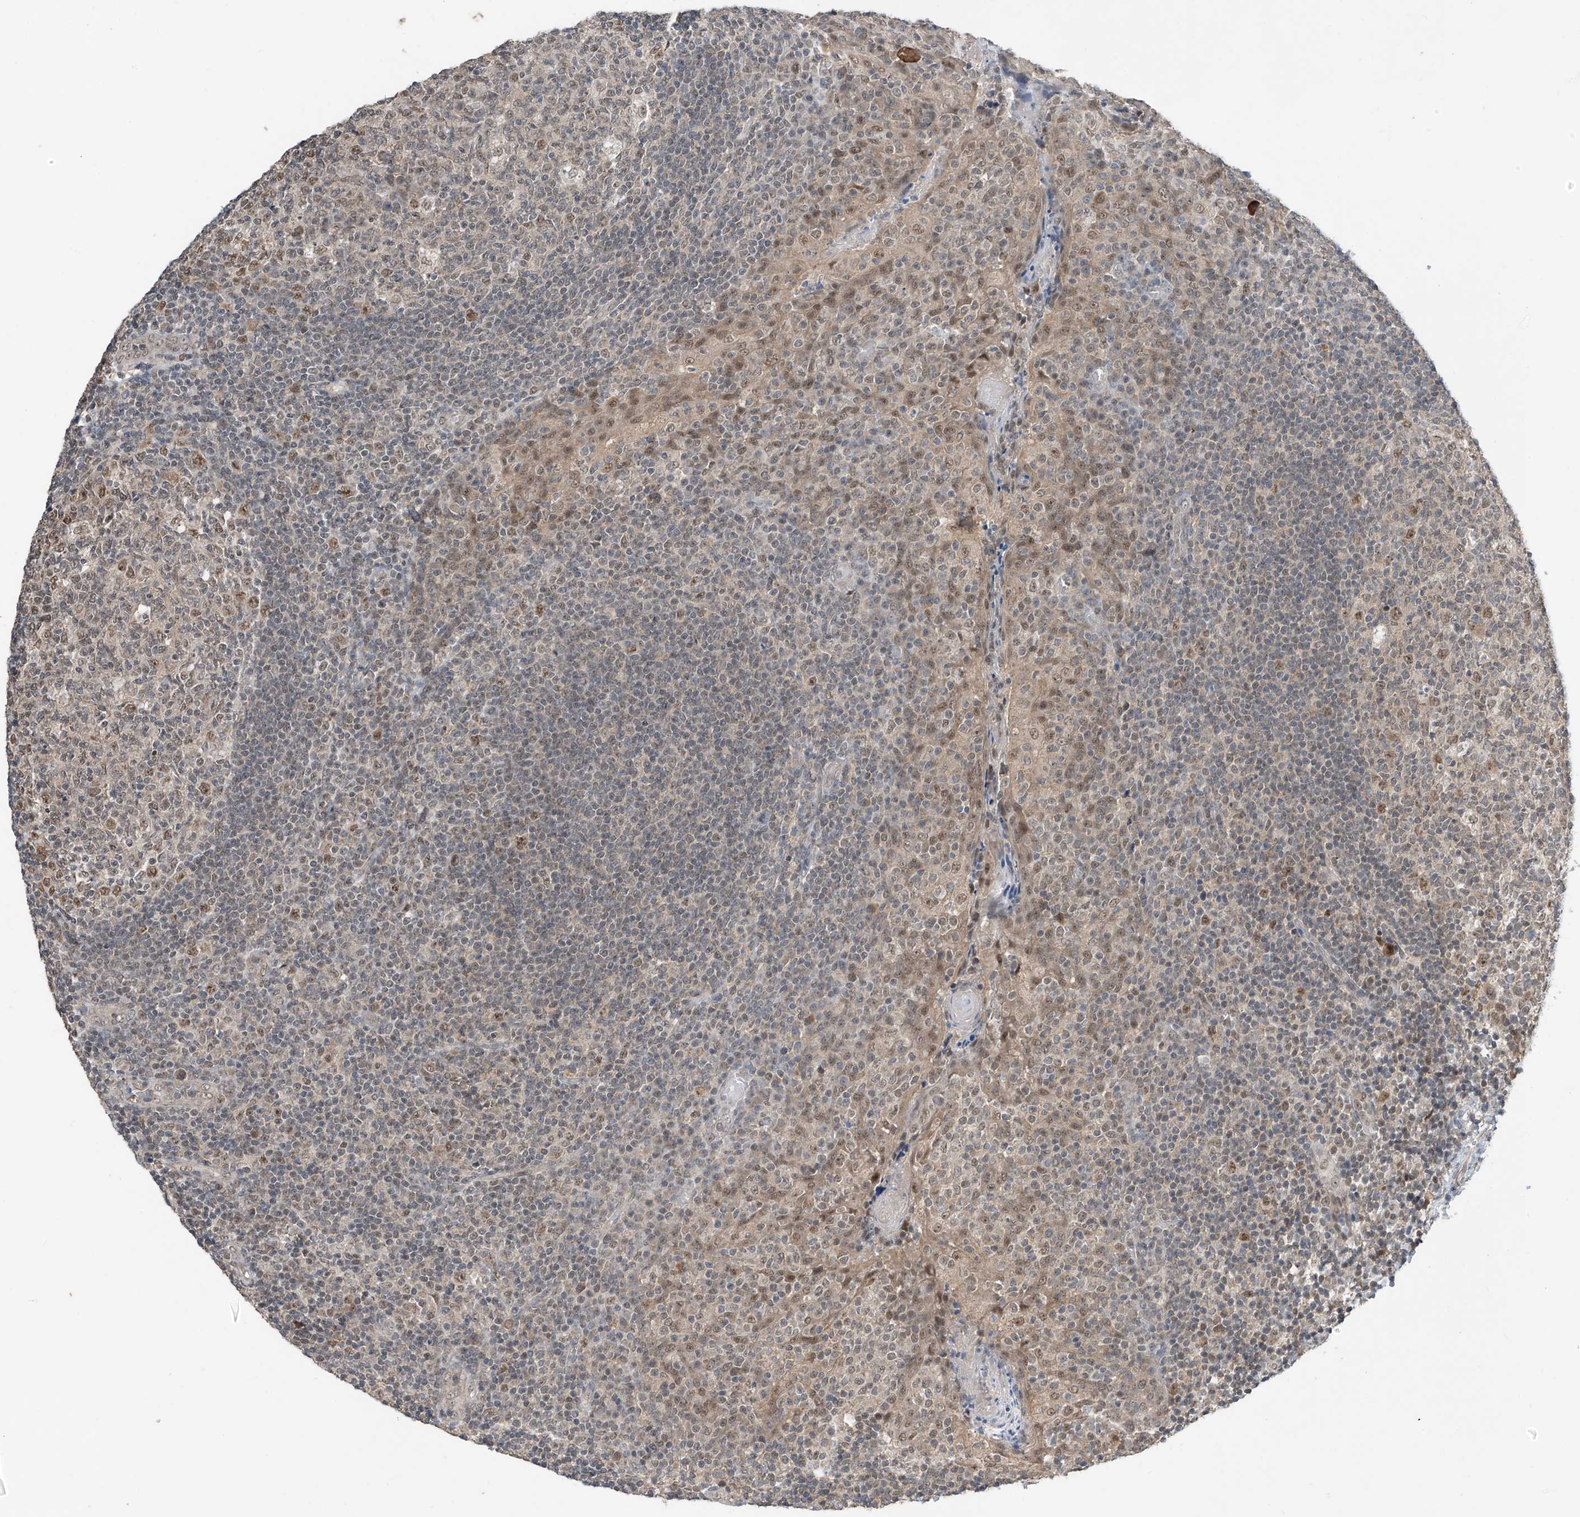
{"staining": {"intensity": "moderate", "quantity": "25%-75%", "location": "cytoplasmic/membranous,nuclear"}, "tissue": "tonsil", "cell_type": "Germinal center cells", "image_type": "normal", "snomed": [{"axis": "morphology", "description": "Normal tissue, NOS"}, {"axis": "topography", "description": "Tonsil"}], "caption": "This is an image of immunohistochemistry (IHC) staining of normal tonsil, which shows moderate staining in the cytoplasmic/membranous,nuclear of germinal center cells.", "gene": "RPAIN", "patient": {"sex": "female", "age": 19}}